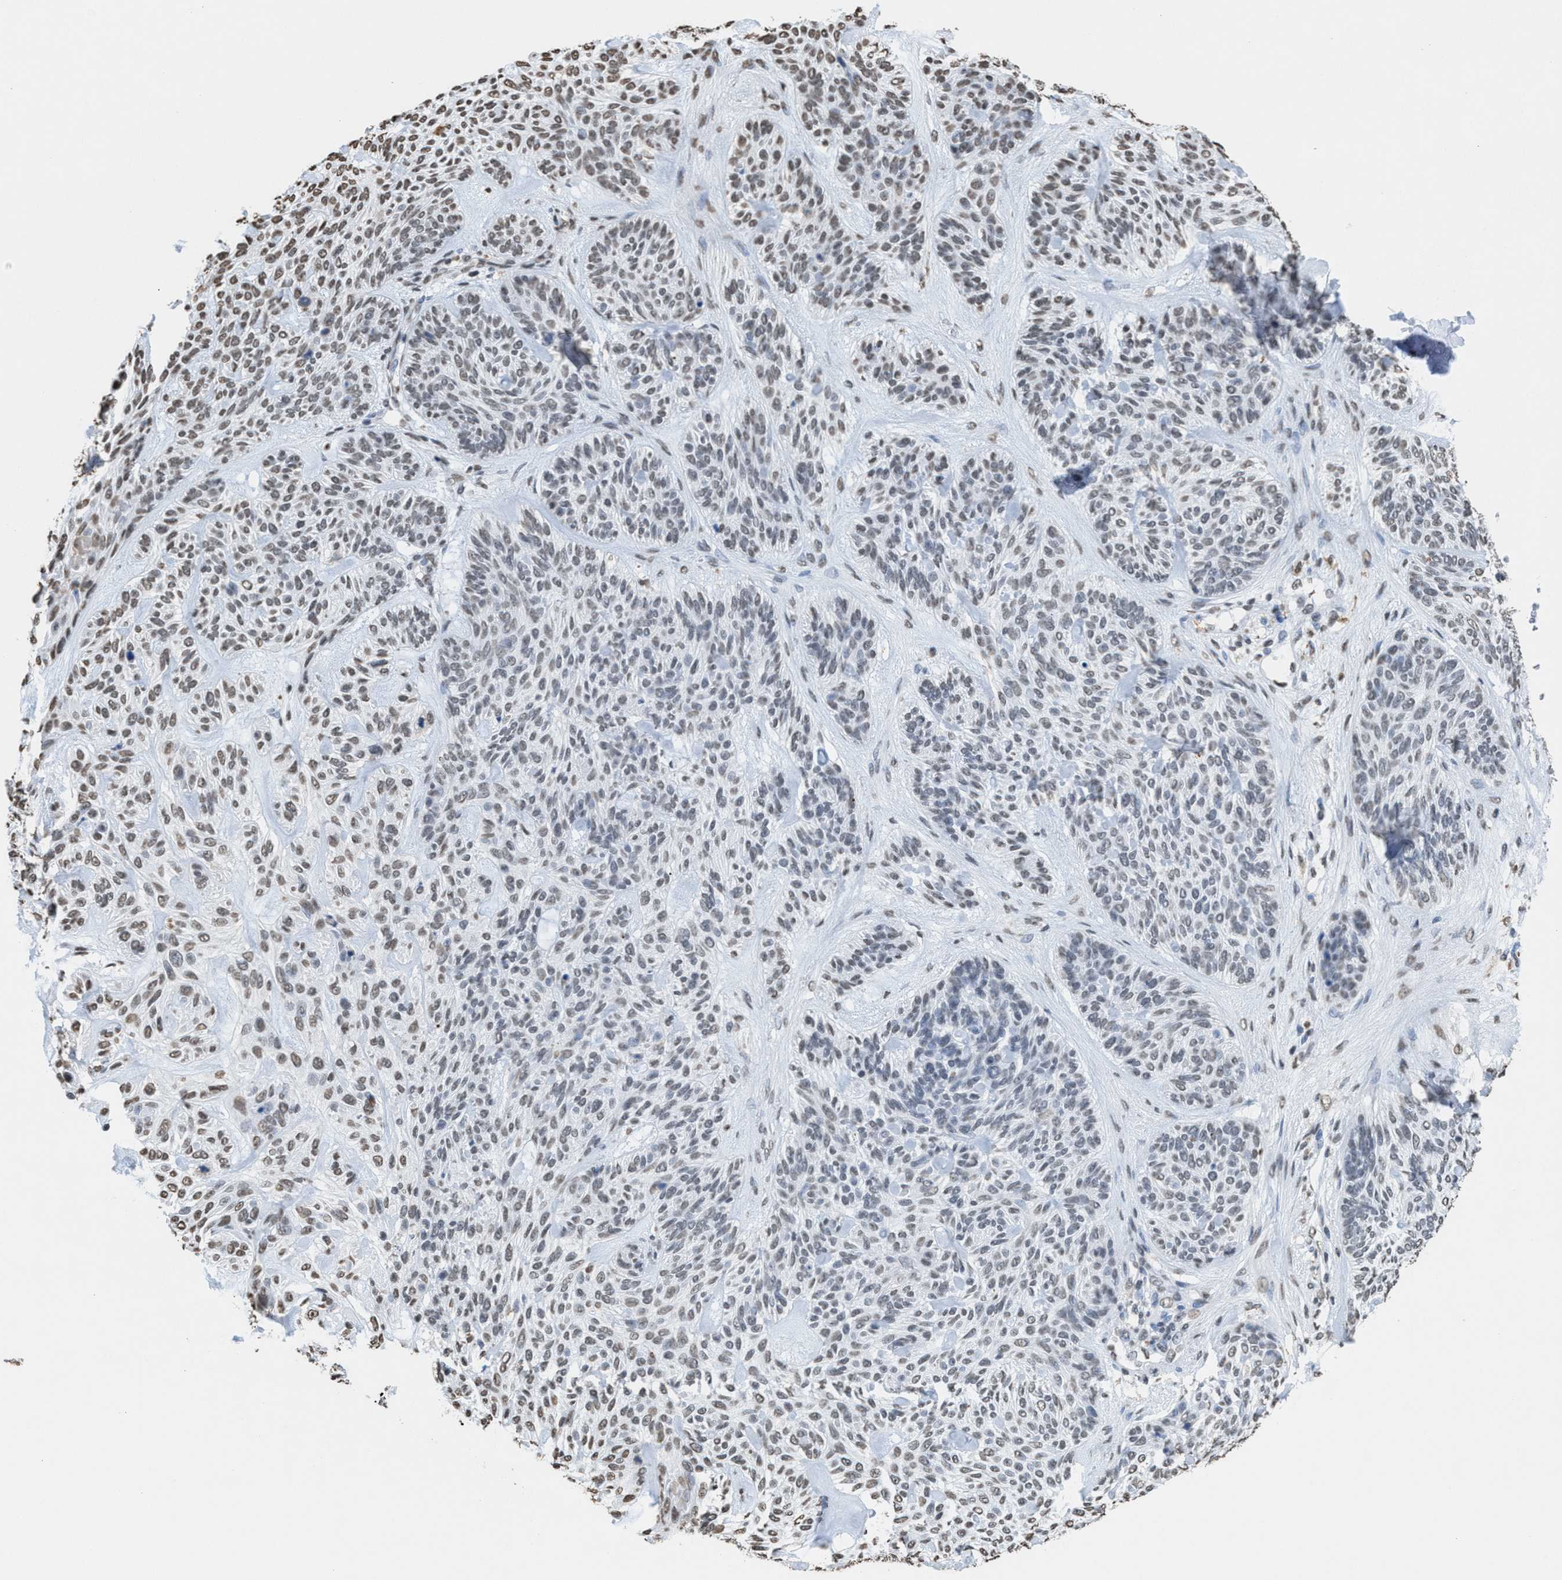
{"staining": {"intensity": "weak", "quantity": "<25%", "location": "nuclear"}, "tissue": "skin cancer", "cell_type": "Tumor cells", "image_type": "cancer", "snomed": [{"axis": "morphology", "description": "Basal cell carcinoma"}, {"axis": "topography", "description": "Skin"}], "caption": "Image shows no protein positivity in tumor cells of basal cell carcinoma (skin) tissue. (IHC, brightfield microscopy, high magnification).", "gene": "NUP88", "patient": {"sex": "male", "age": 55}}